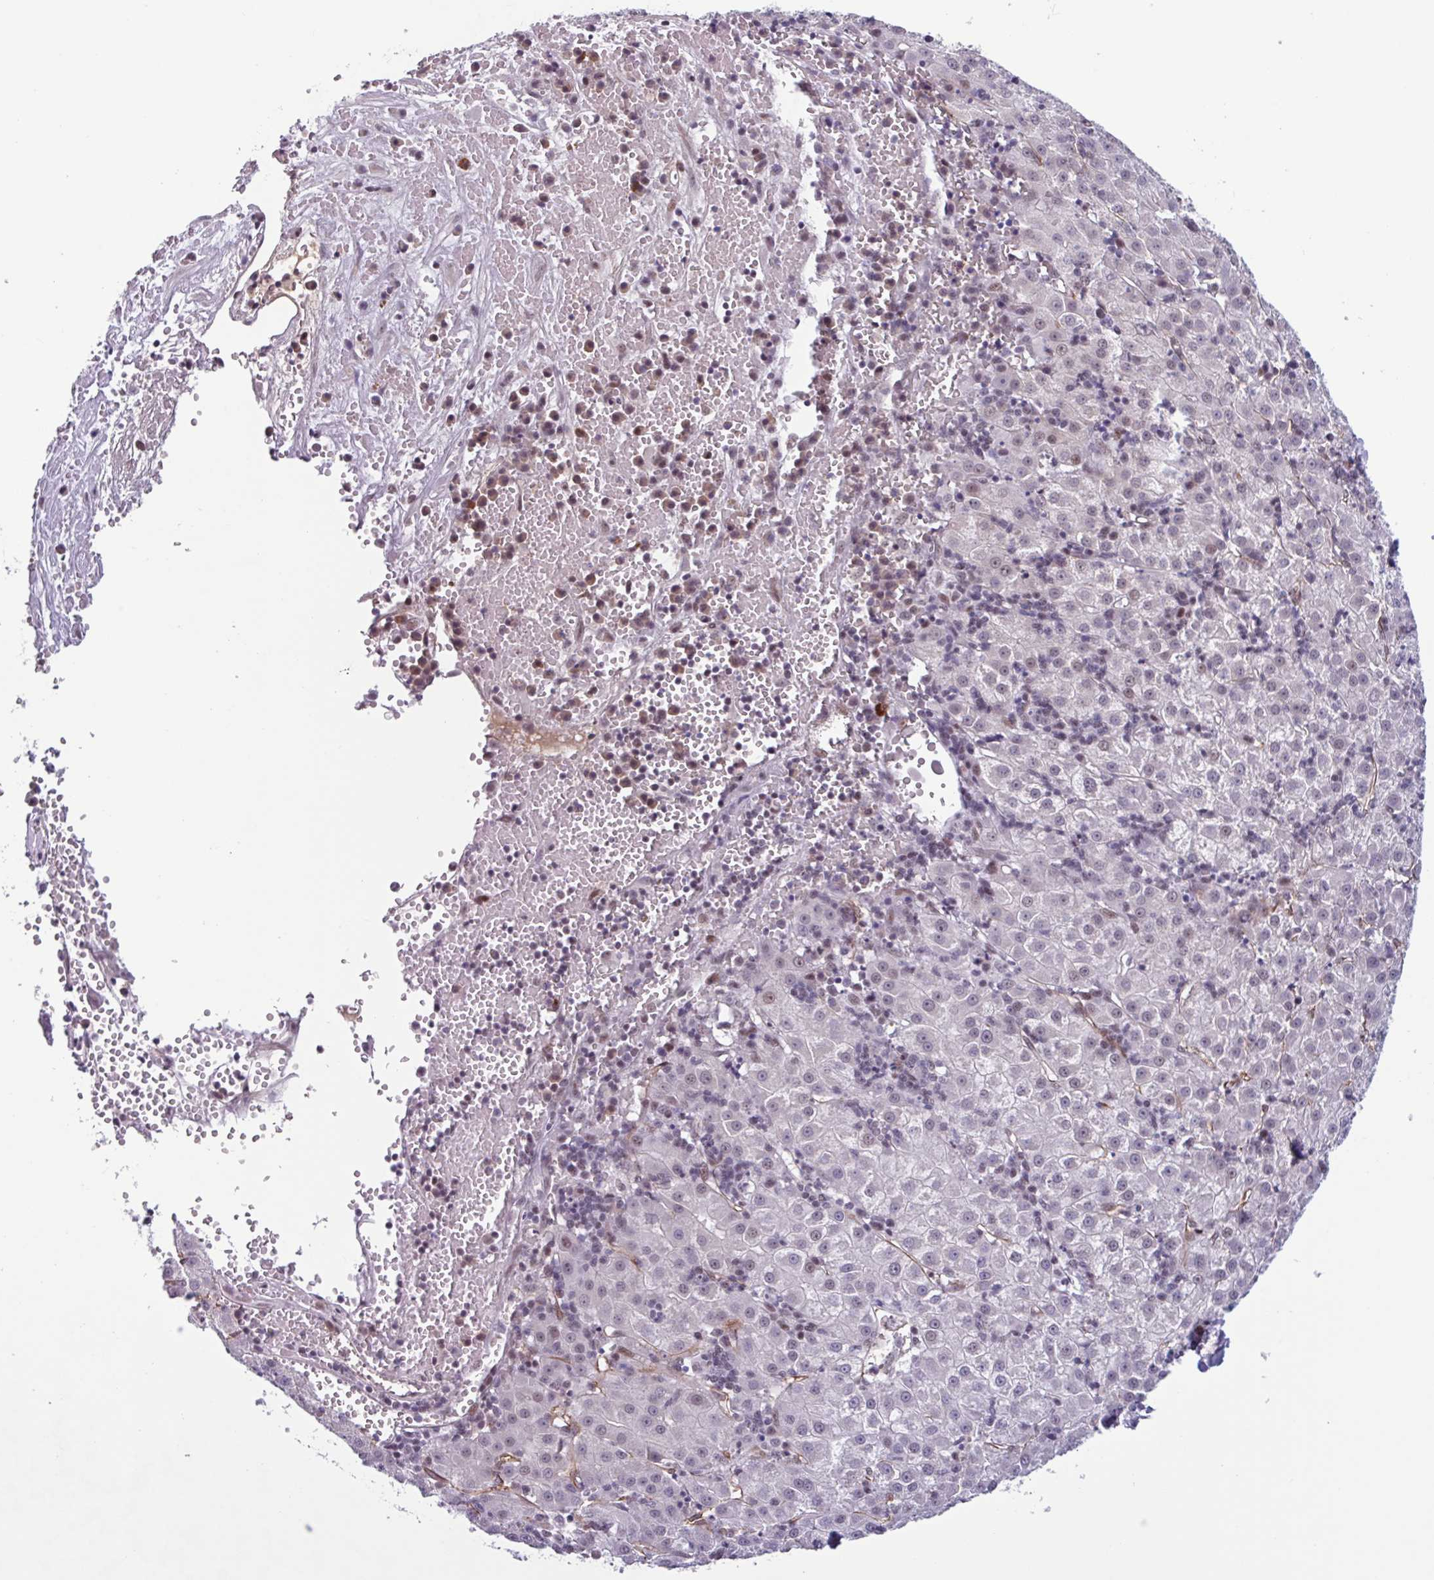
{"staining": {"intensity": "negative", "quantity": "none", "location": "none"}, "tissue": "liver cancer", "cell_type": "Tumor cells", "image_type": "cancer", "snomed": [{"axis": "morphology", "description": "Carcinoma, Hepatocellular, NOS"}, {"axis": "topography", "description": "Liver"}], "caption": "High magnification brightfield microscopy of liver hepatocellular carcinoma stained with DAB (3,3'-diaminobenzidine) (brown) and counterstained with hematoxylin (blue): tumor cells show no significant staining.", "gene": "ZNF575", "patient": {"sex": "male", "age": 76}}